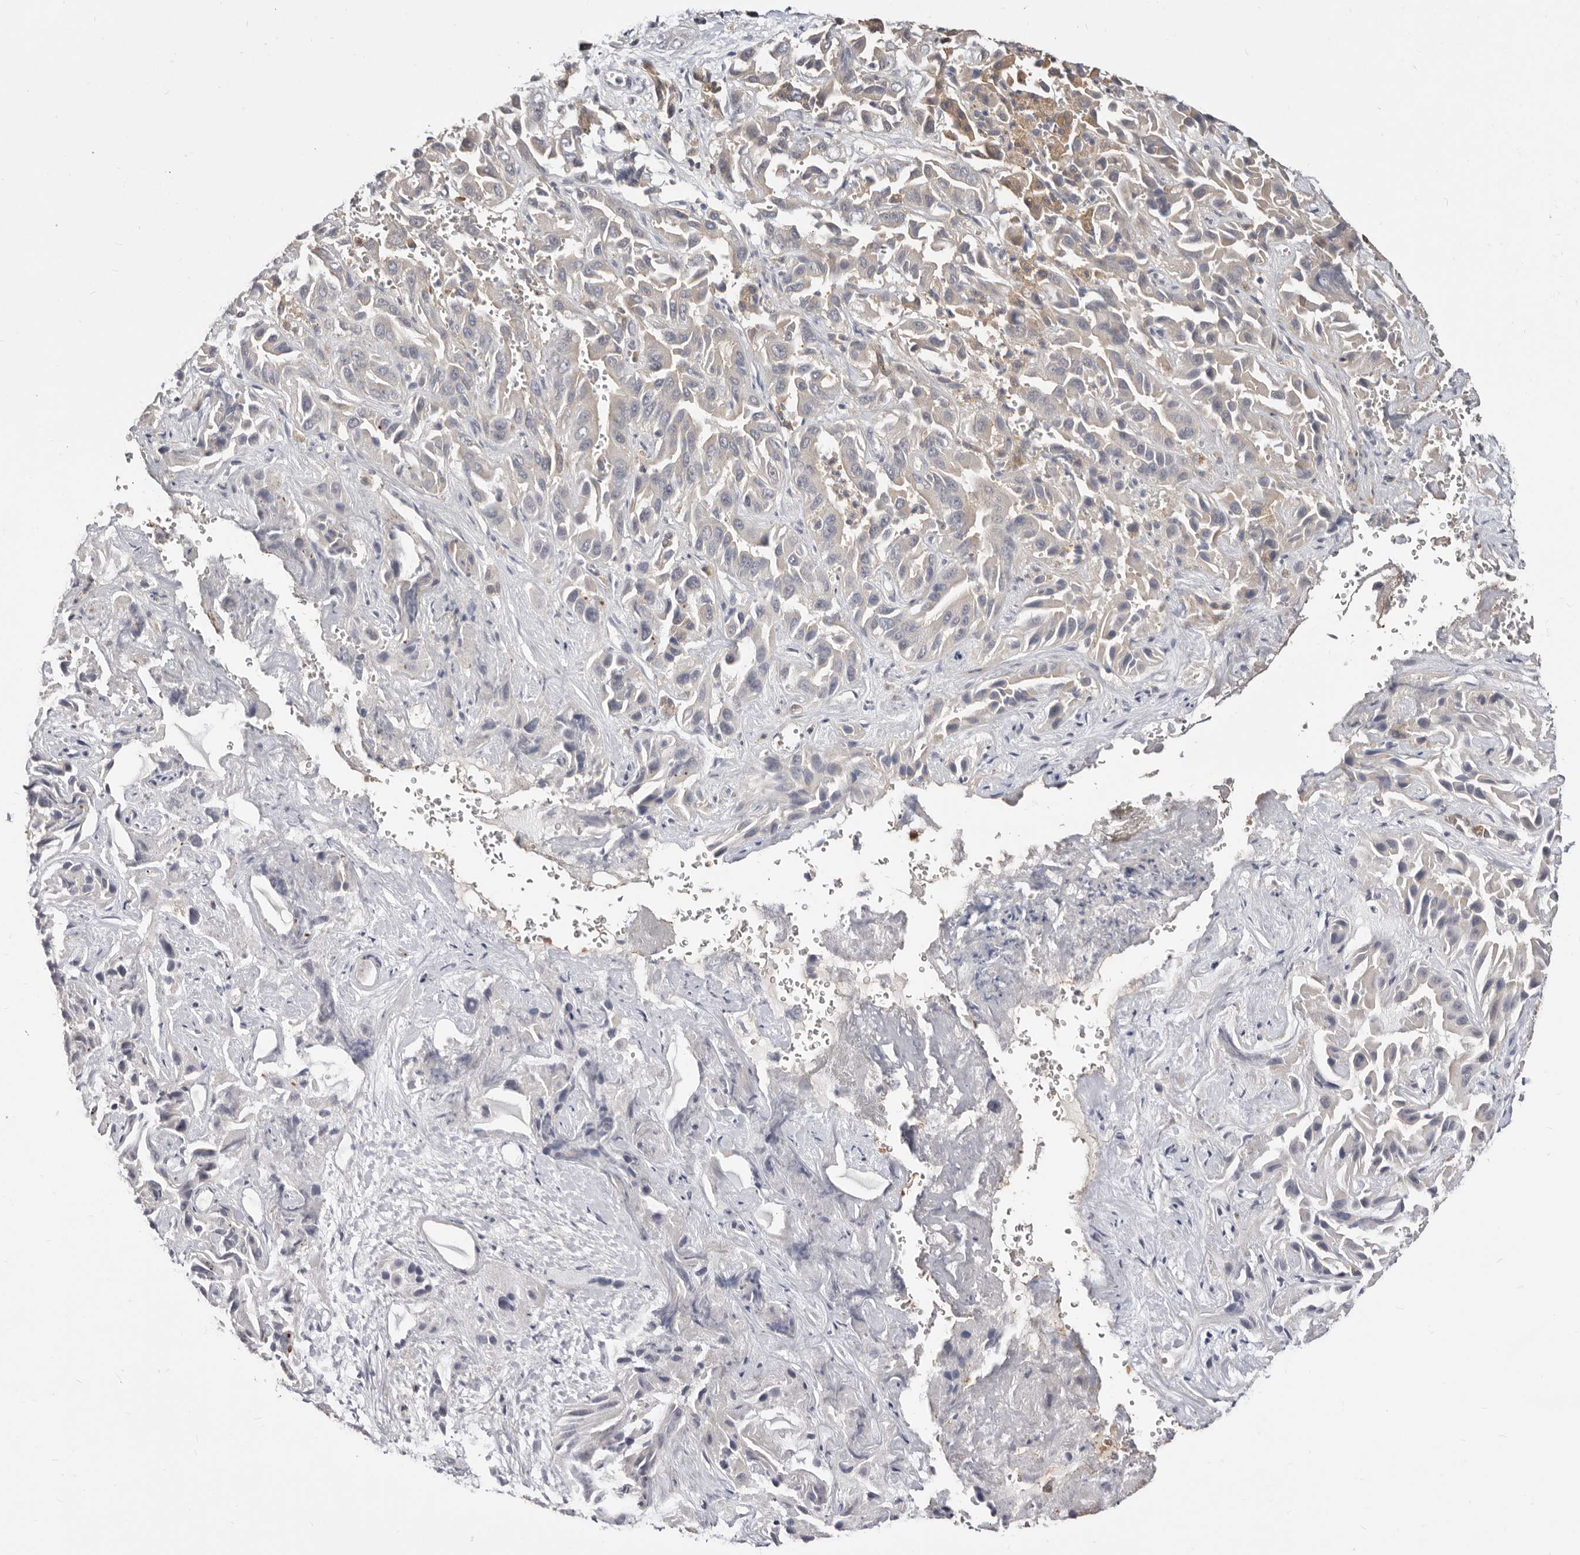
{"staining": {"intensity": "moderate", "quantity": "25%-75%", "location": "cytoplasmic/membranous"}, "tissue": "liver cancer", "cell_type": "Tumor cells", "image_type": "cancer", "snomed": [{"axis": "morphology", "description": "Cholangiocarcinoma"}, {"axis": "topography", "description": "Liver"}], "caption": "Immunohistochemistry image of cholangiocarcinoma (liver) stained for a protein (brown), which reveals medium levels of moderate cytoplasmic/membranous positivity in approximately 25%-75% of tumor cells.", "gene": "TC2N", "patient": {"sex": "female", "age": 52}}